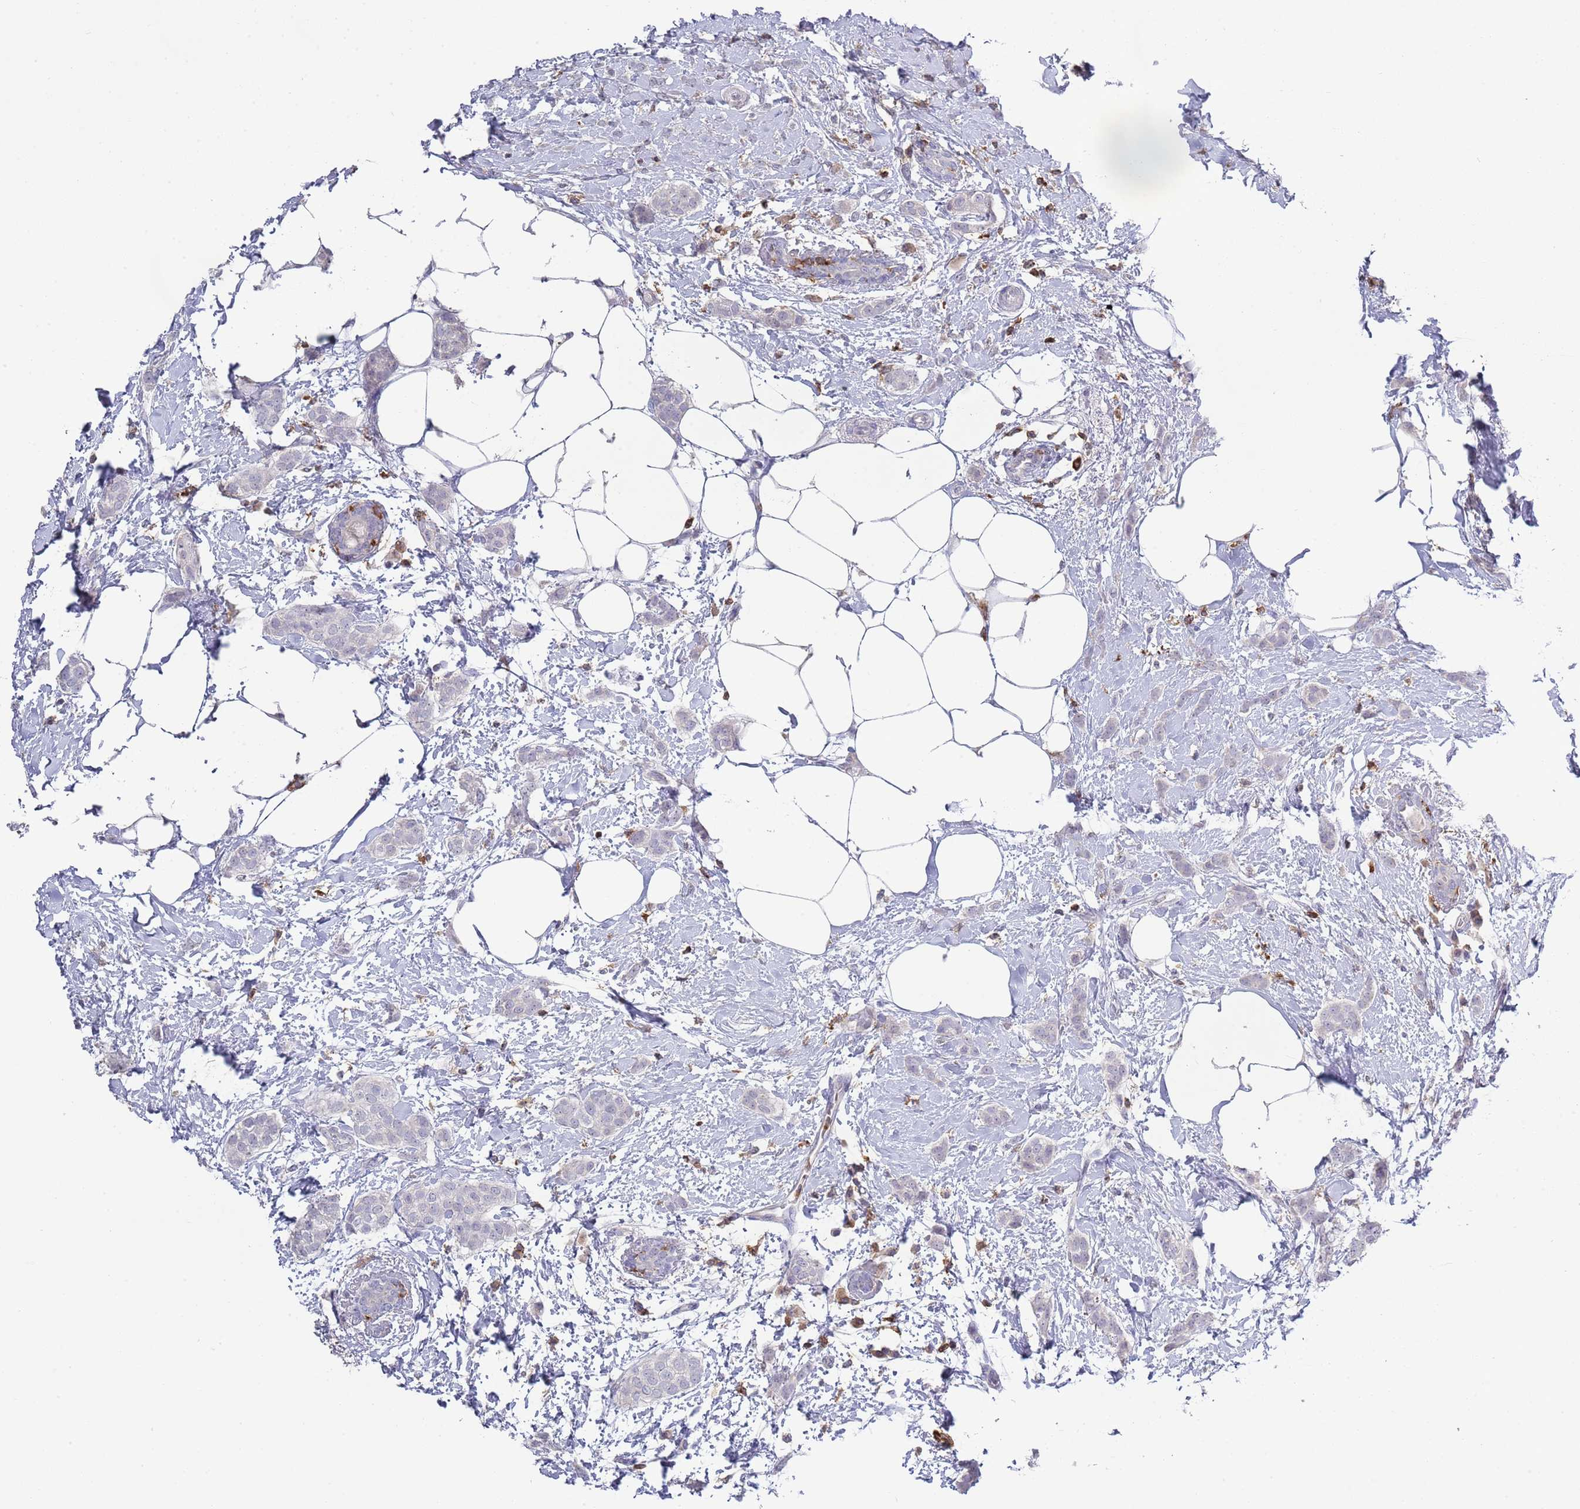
{"staining": {"intensity": "negative", "quantity": "none", "location": "none"}, "tissue": "breast cancer", "cell_type": "Tumor cells", "image_type": "cancer", "snomed": [{"axis": "morphology", "description": "Duct carcinoma"}, {"axis": "topography", "description": "Breast"}], "caption": "Immunohistochemistry of breast cancer (intraductal carcinoma) demonstrates no expression in tumor cells.", "gene": "LPXN", "patient": {"sex": "female", "age": 72}}